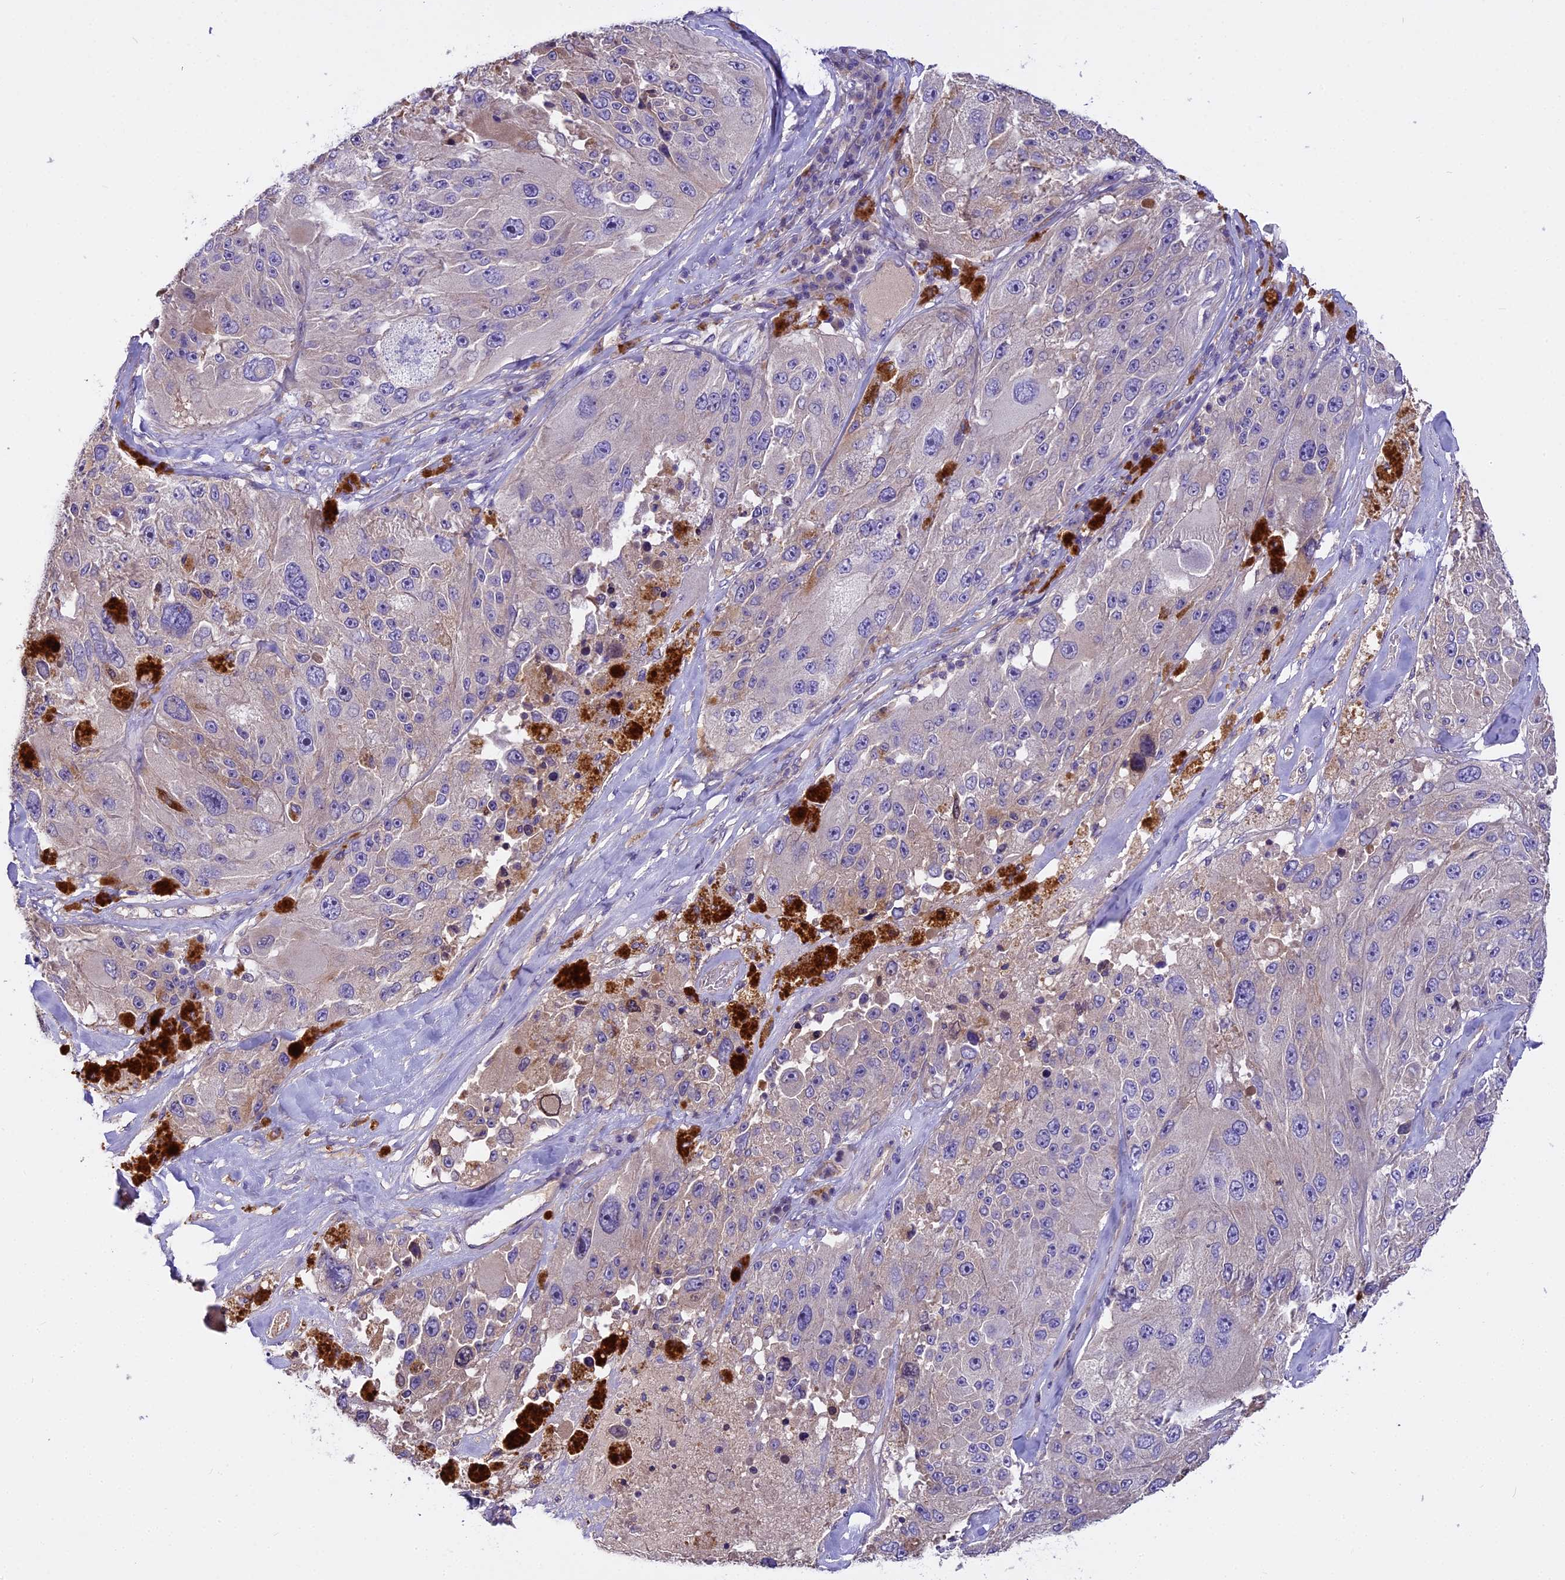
{"staining": {"intensity": "negative", "quantity": "none", "location": "none"}, "tissue": "melanoma", "cell_type": "Tumor cells", "image_type": "cancer", "snomed": [{"axis": "morphology", "description": "Malignant melanoma, Metastatic site"}, {"axis": "topography", "description": "Lymph node"}], "caption": "Protein analysis of melanoma demonstrates no significant positivity in tumor cells.", "gene": "FAM98C", "patient": {"sex": "male", "age": 62}}